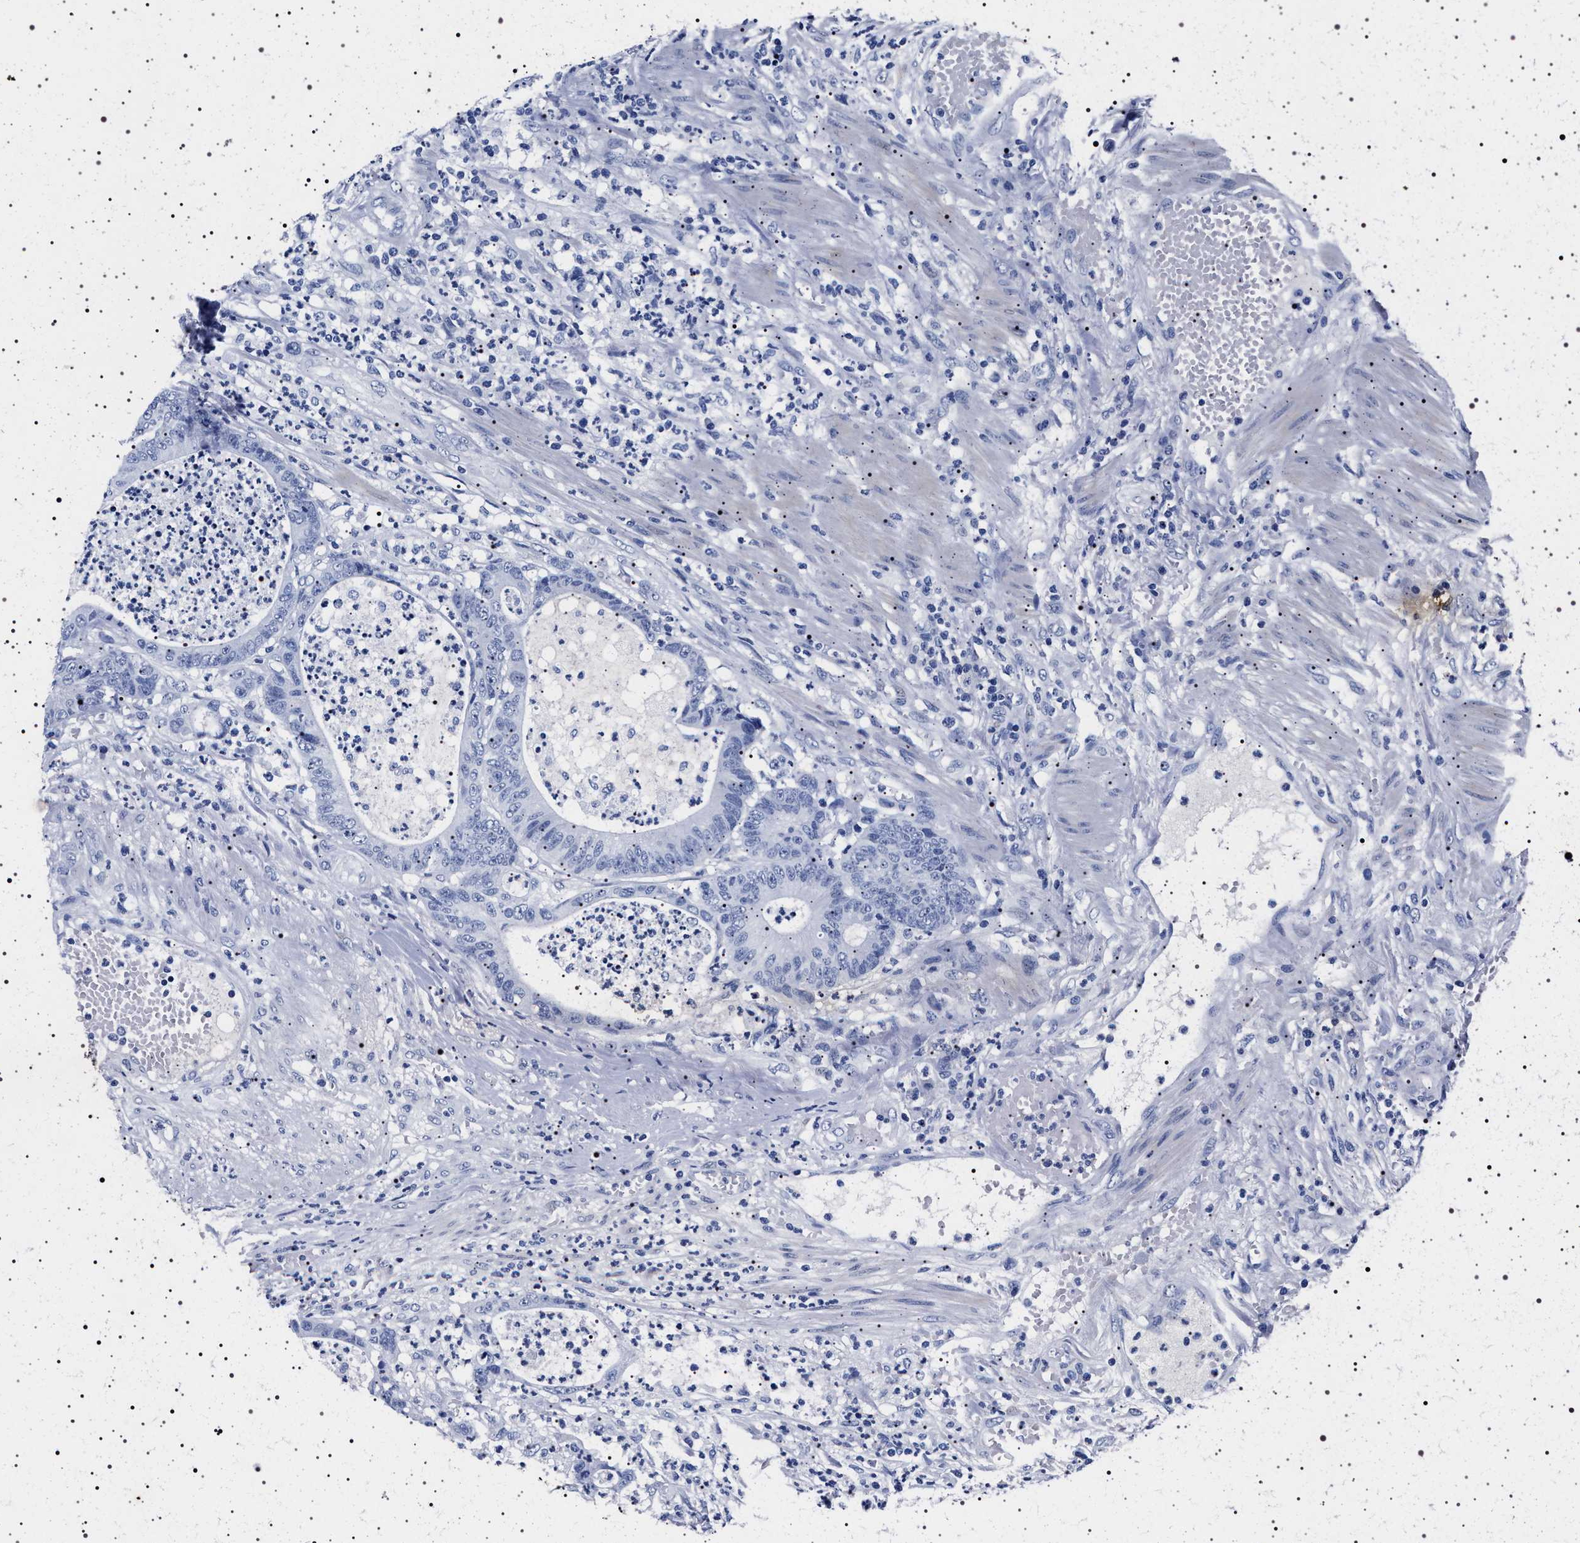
{"staining": {"intensity": "negative", "quantity": "none", "location": "none"}, "tissue": "colorectal cancer", "cell_type": "Tumor cells", "image_type": "cancer", "snomed": [{"axis": "morphology", "description": "Adenocarcinoma, NOS"}, {"axis": "topography", "description": "Colon"}], "caption": "Immunohistochemical staining of colorectal cancer (adenocarcinoma) reveals no significant staining in tumor cells.", "gene": "MAPK10", "patient": {"sex": "female", "age": 84}}